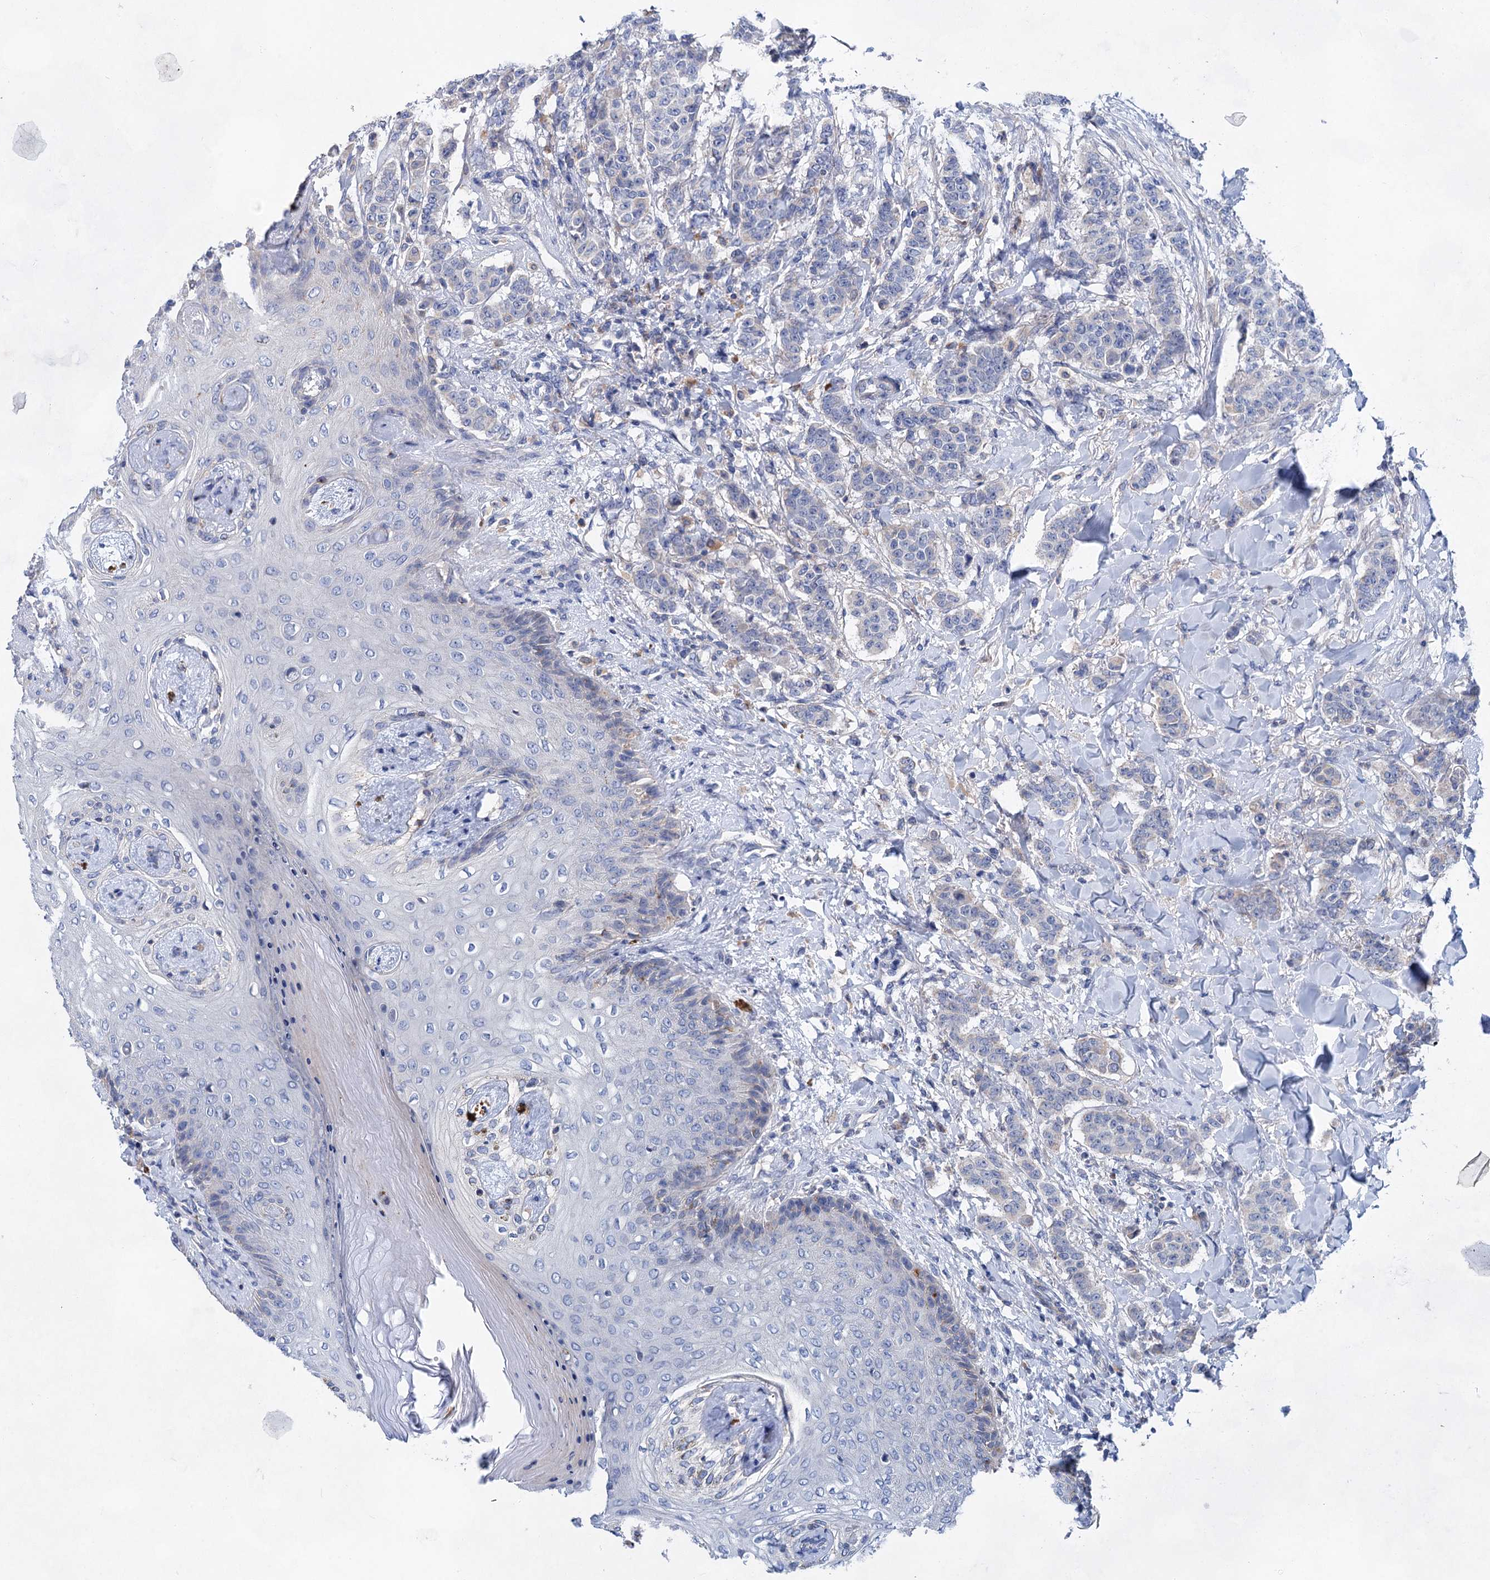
{"staining": {"intensity": "negative", "quantity": "none", "location": "none"}, "tissue": "breast cancer", "cell_type": "Tumor cells", "image_type": "cancer", "snomed": [{"axis": "morphology", "description": "Duct carcinoma"}, {"axis": "topography", "description": "Breast"}], "caption": "Breast cancer was stained to show a protein in brown. There is no significant staining in tumor cells.", "gene": "GPR155", "patient": {"sex": "female", "age": 40}}